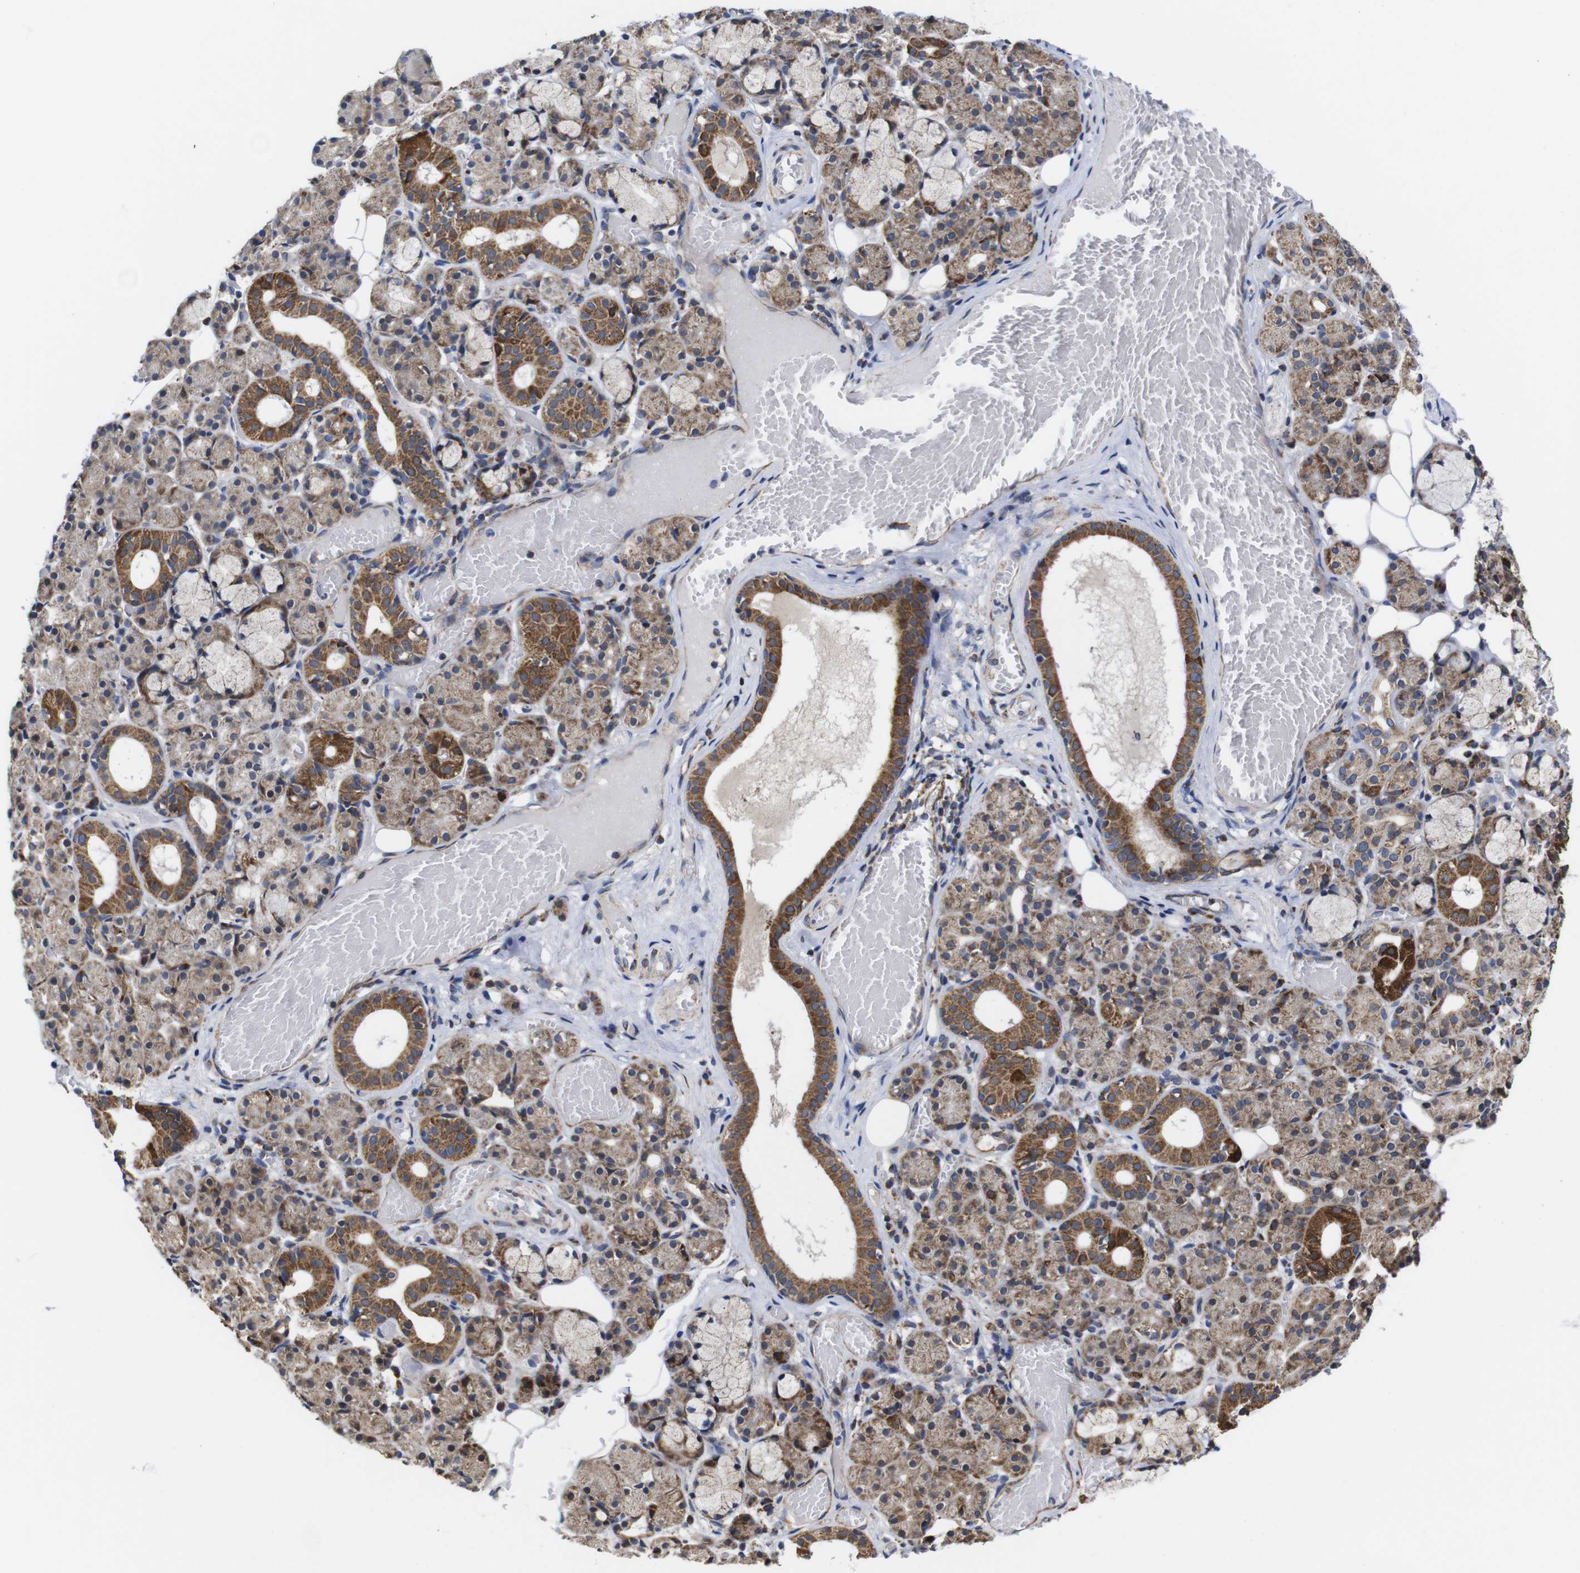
{"staining": {"intensity": "strong", "quantity": ">75%", "location": "cytoplasmic/membranous"}, "tissue": "salivary gland", "cell_type": "Glandular cells", "image_type": "normal", "snomed": [{"axis": "morphology", "description": "Normal tissue, NOS"}, {"axis": "topography", "description": "Salivary gland"}], "caption": "Immunohistochemistry (IHC) image of normal salivary gland: salivary gland stained using immunohistochemistry shows high levels of strong protein expression localized specifically in the cytoplasmic/membranous of glandular cells, appearing as a cytoplasmic/membranous brown color.", "gene": "C17orf80", "patient": {"sex": "male", "age": 63}}